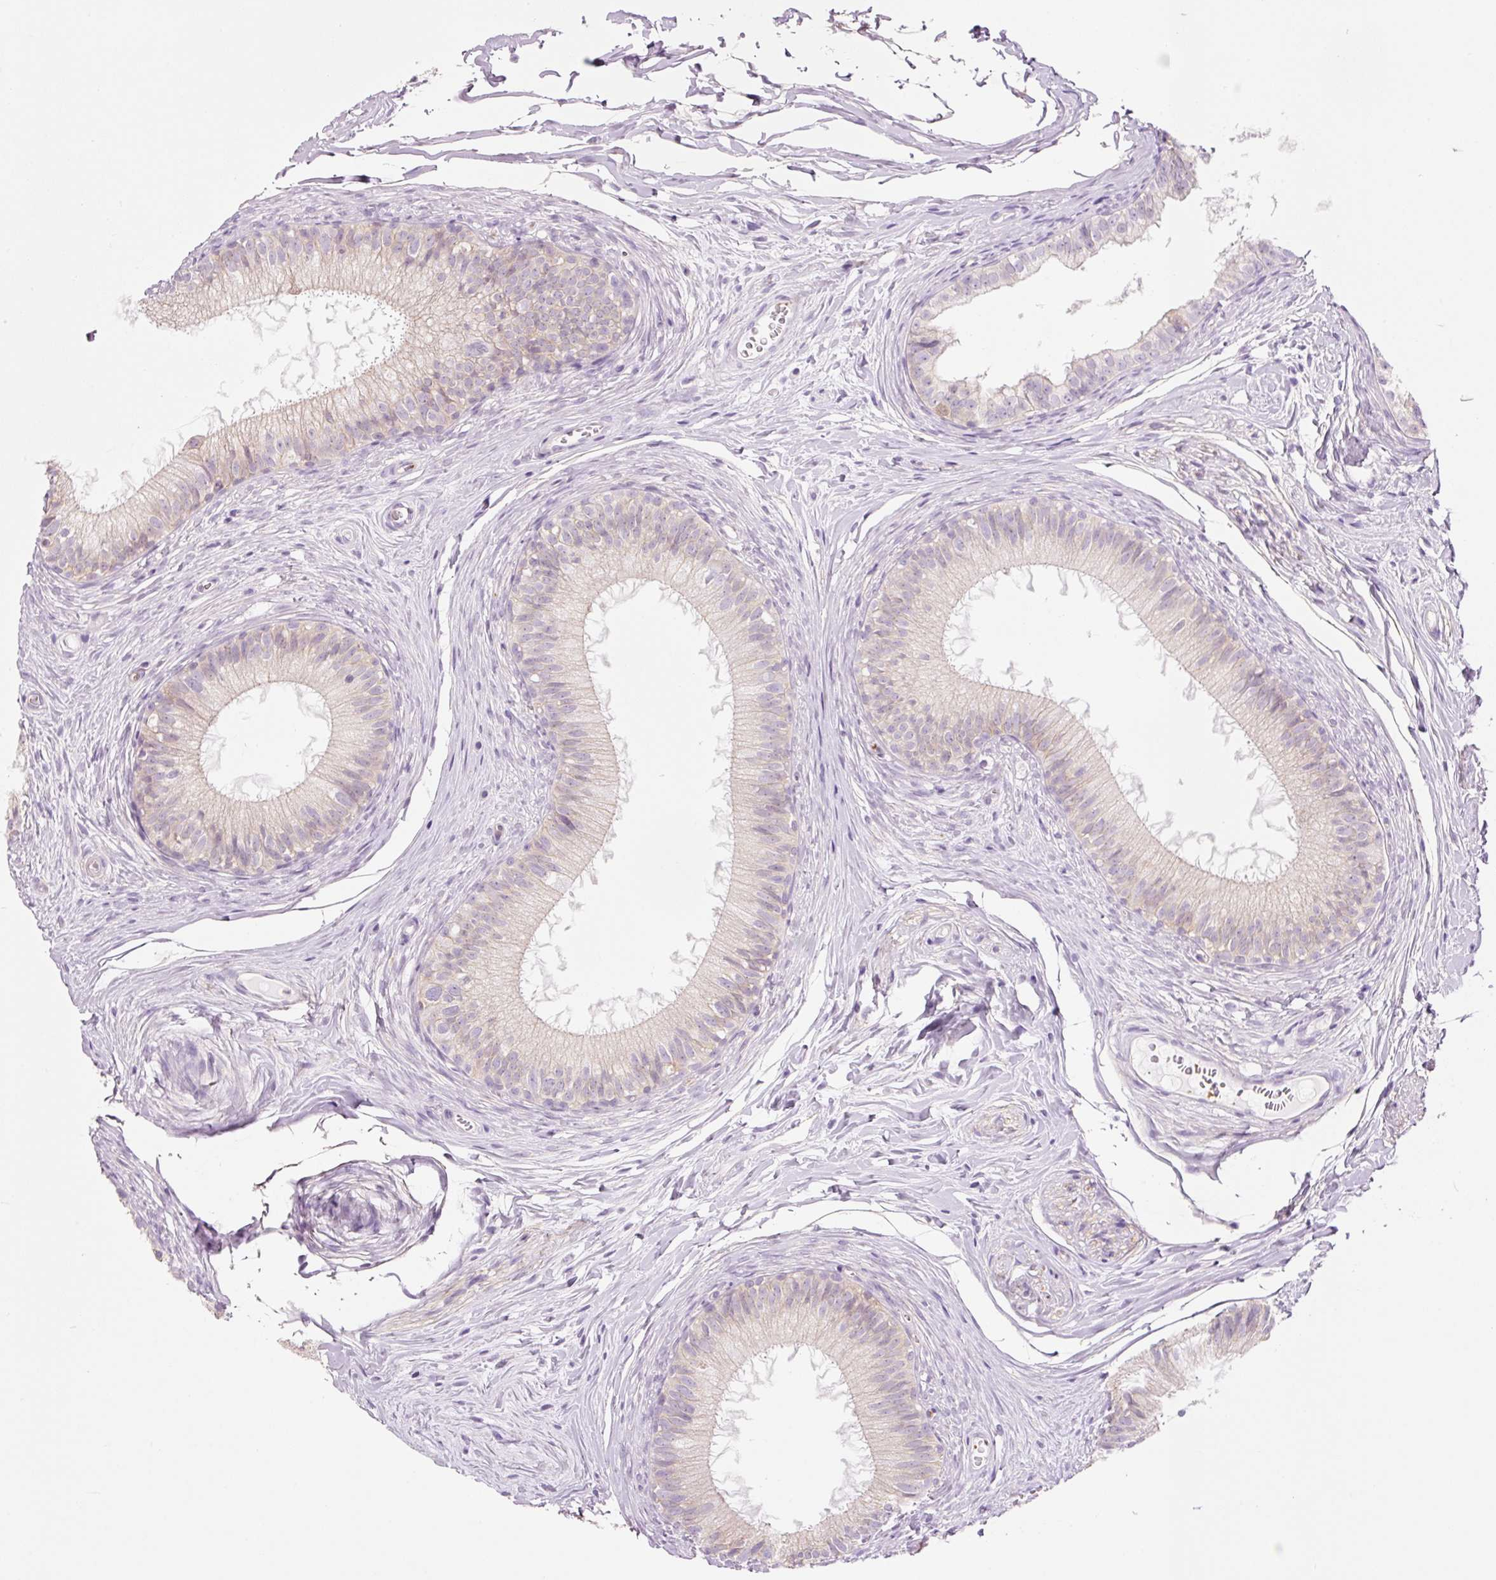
{"staining": {"intensity": "moderate", "quantity": "25%-75%", "location": "cytoplasmic/membranous"}, "tissue": "epididymis", "cell_type": "Glandular cells", "image_type": "normal", "snomed": [{"axis": "morphology", "description": "Normal tissue, NOS"}, {"axis": "topography", "description": "Epididymis"}], "caption": "Epididymis stained with DAB immunohistochemistry (IHC) shows medium levels of moderate cytoplasmic/membranous expression in about 25%-75% of glandular cells.", "gene": "HSPA4L", "patient": {"sex": "male", "age": 25}}